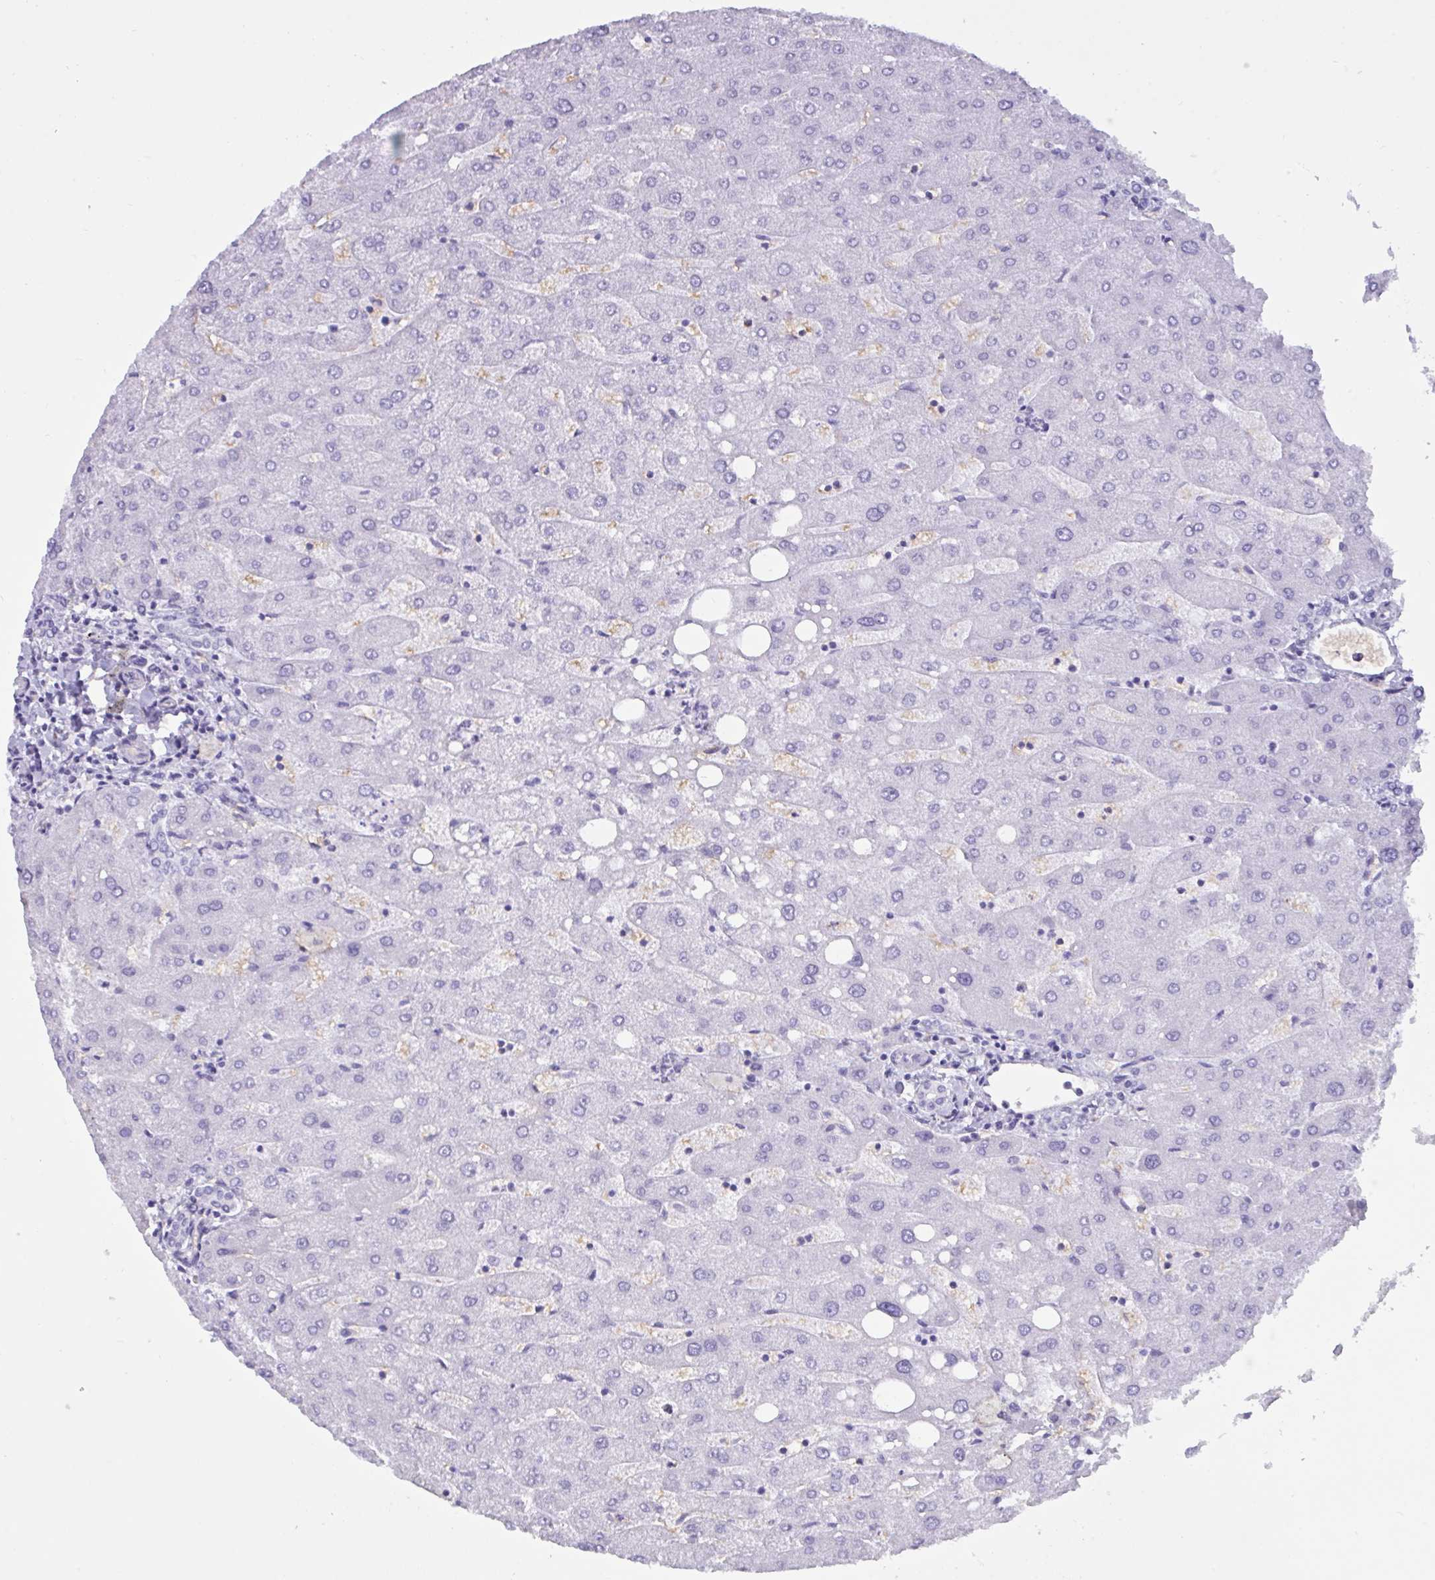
{"staining": {"intensity": "negative", "quantity": "none", "location": "none"}, "tissue": "liver", "cell_type": "Cholangiocytes", "image_type": "normal", "snomed": [{"axis": "morphology", "description": "Normal tissue, NOS"}, {"axis": "topography", "description": "Liver"}], "caption": "IHC histopathology image of benign liver: human liver stained with DAB reveals no significant protein positivity in cholangiocytes.", "gene": "SLC2A1", "patient": {"sex": "male", "age": 67}}